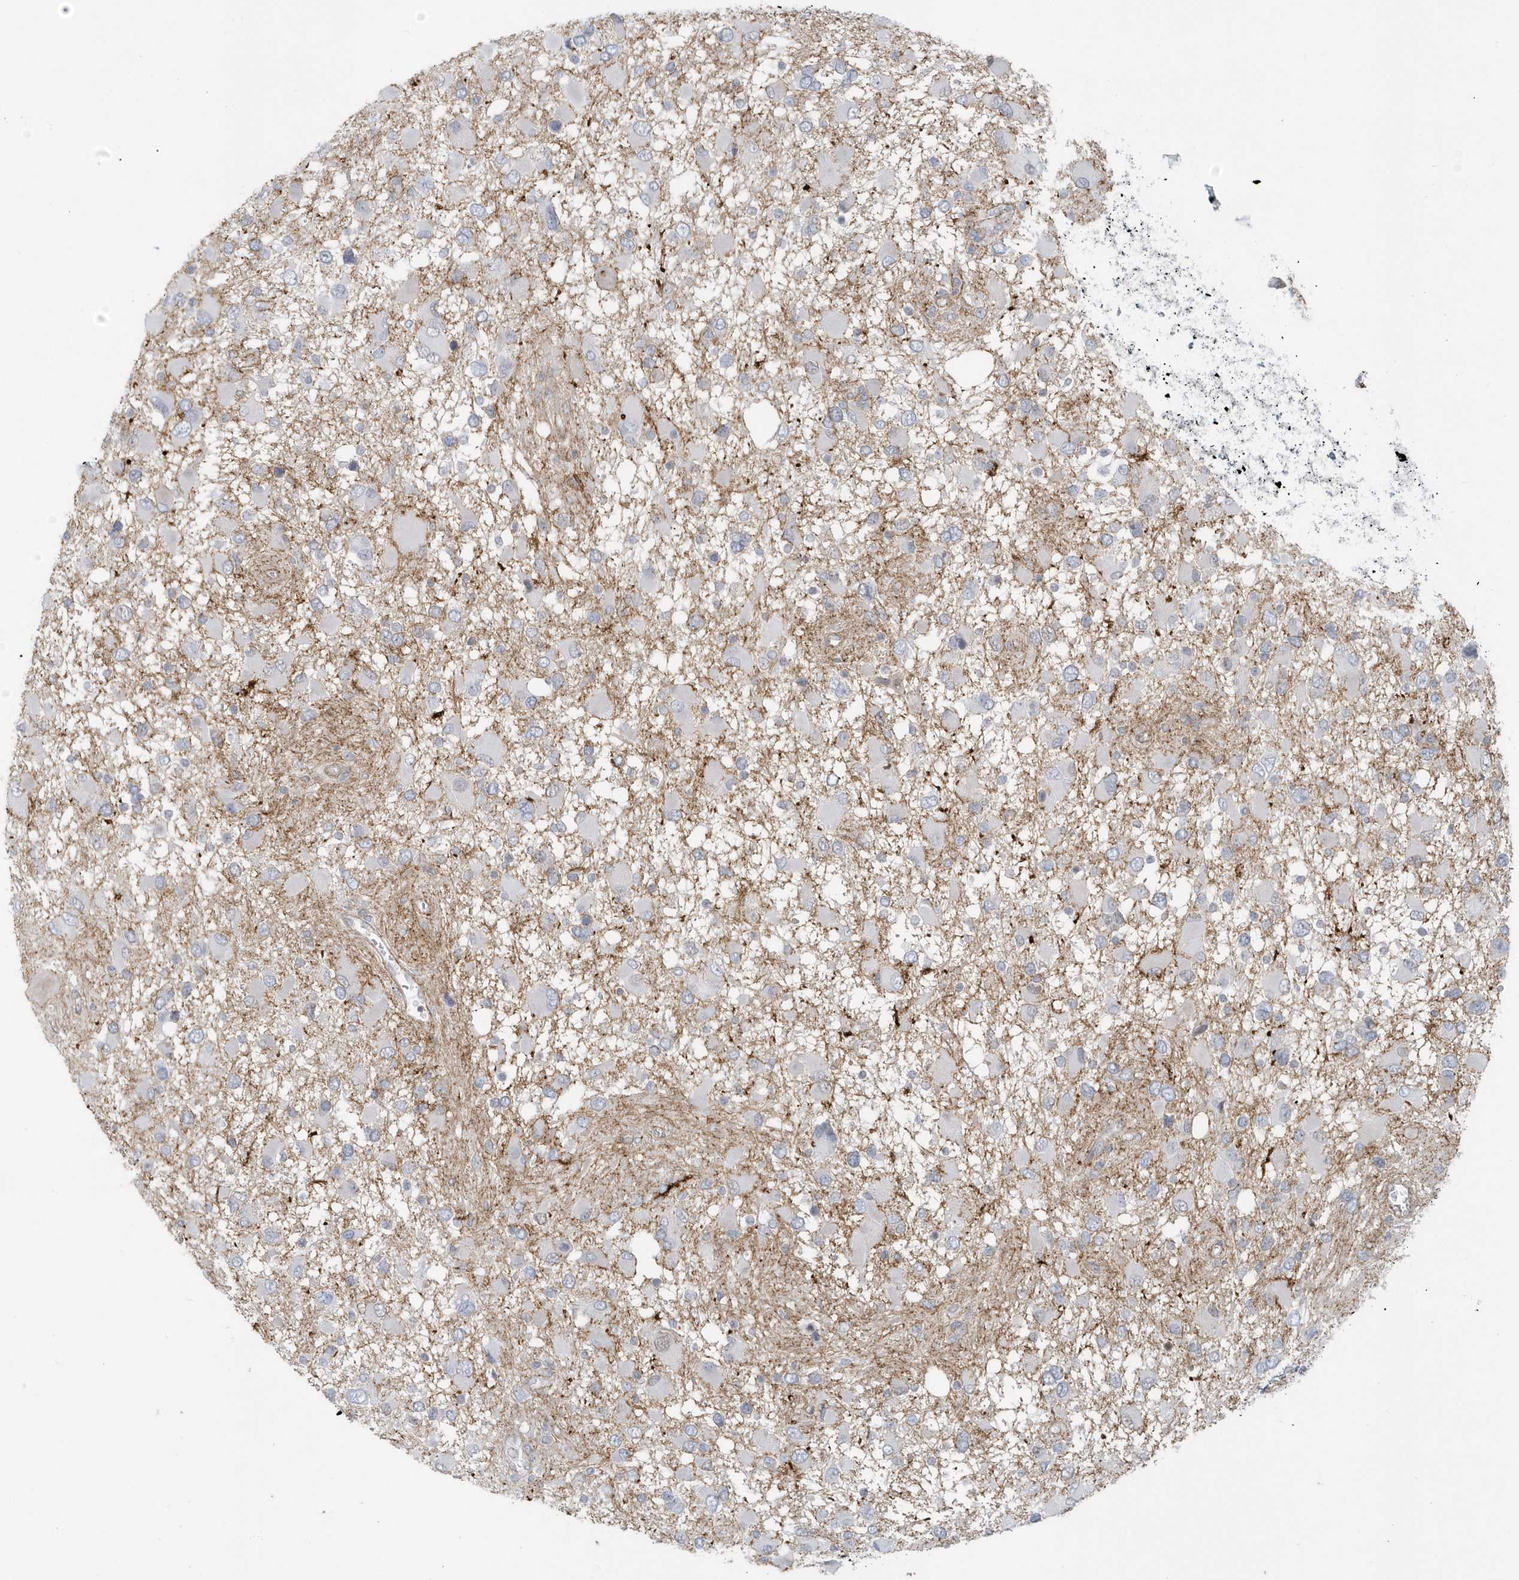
{"staining": {"intensity": "negative", "quantity": "none", "location": "none"}, "tissue": "glioma", "cell_type": "Tumor cells", "image_type": "cancer", "snomed": [{"axis": "morphology", "description": "Glioma, malignant, High grade"}, {"axis": "topography", "description": "Brain"}], "caption": "The IHC micrograph has no significant positivity in tumor cells of malignant high-grade glioma tissue. (DAB (3,3'-diaminobenzidine) IHC, high magnification).", "gene": "CACNB2", "patient": {"sex": "male", "age": 53}}